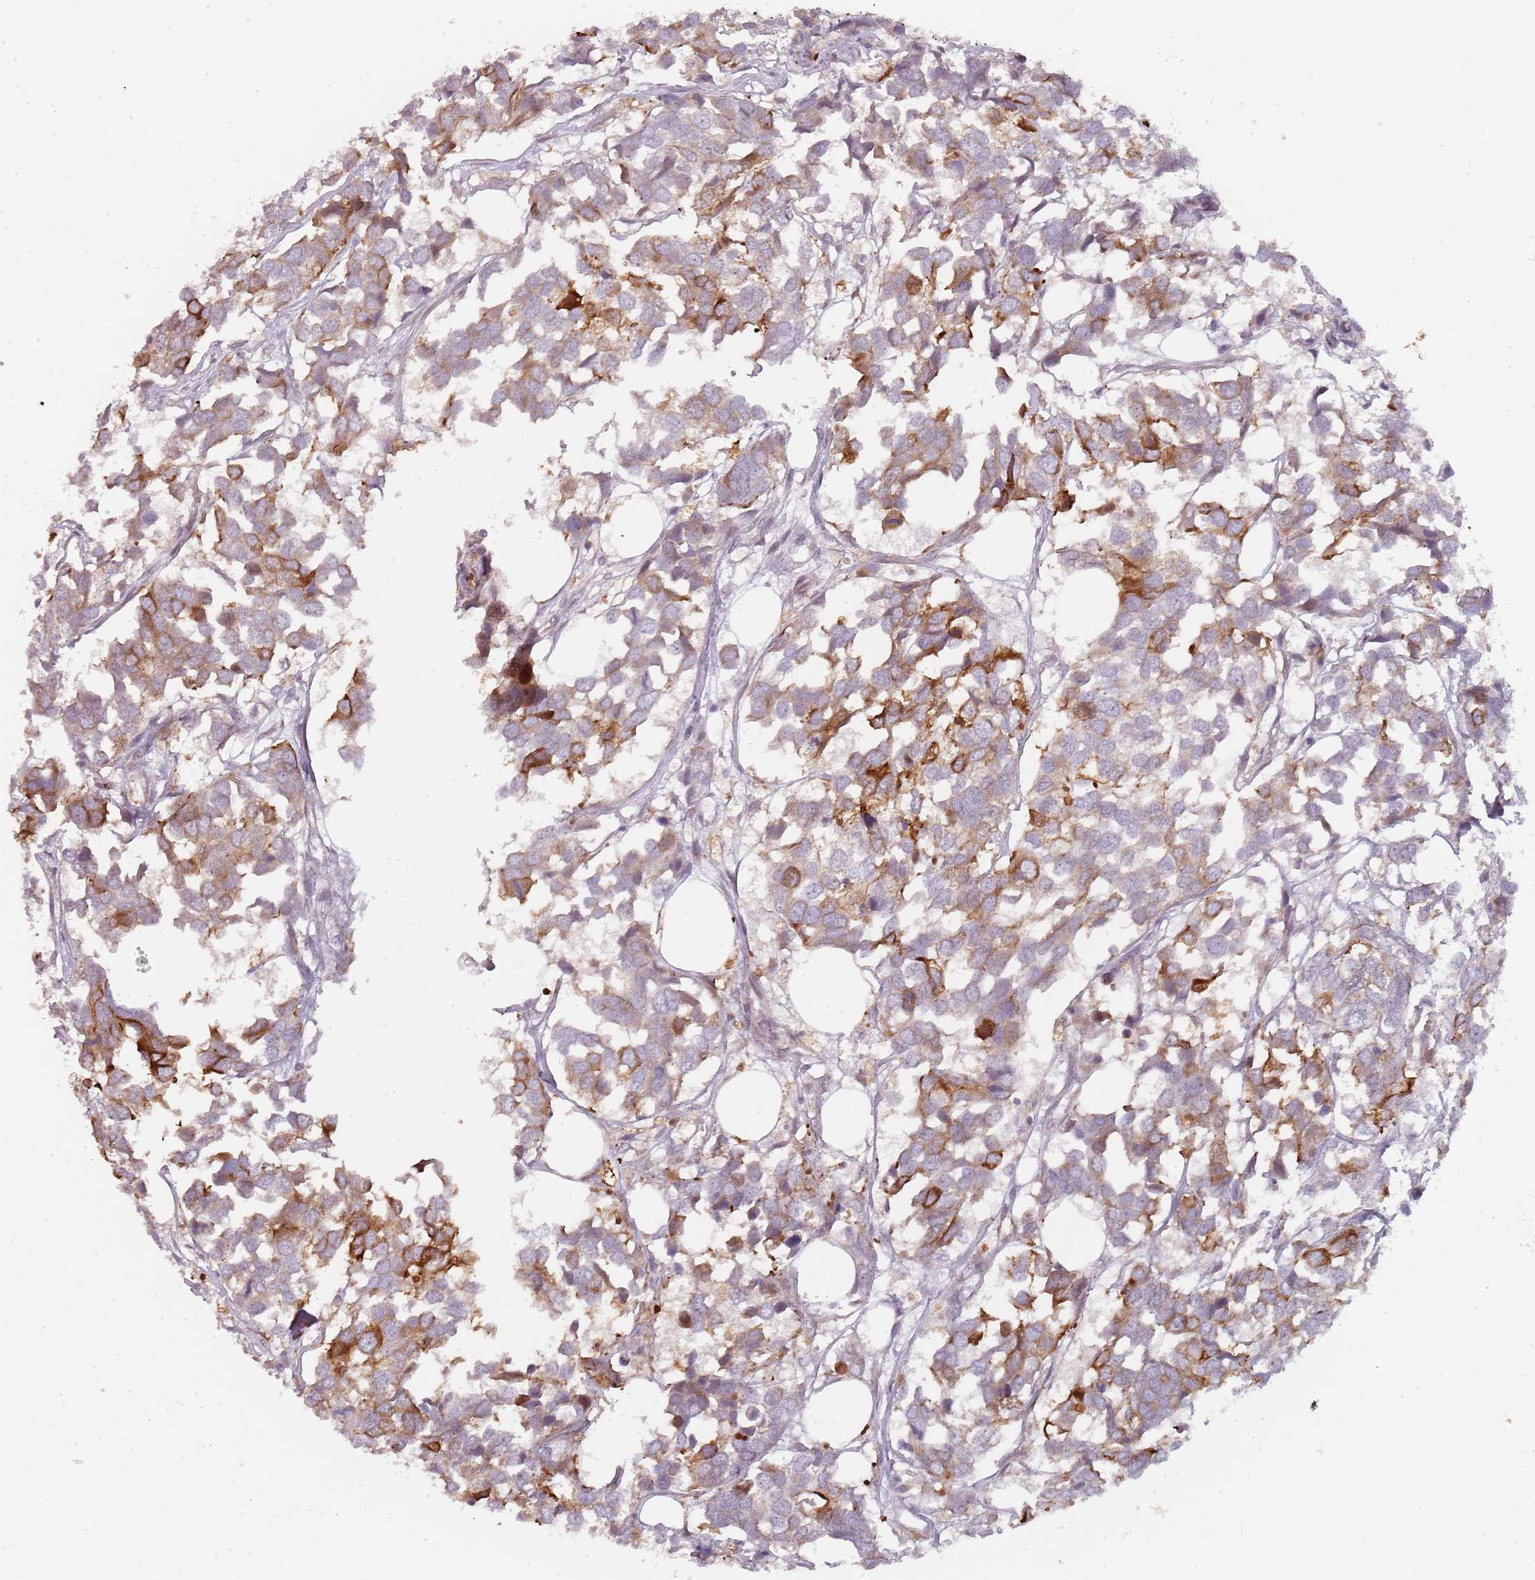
{"staining": {"intensity": "strong", "quantity": "<25%", "location": "cytoplasmic/membranous"}, "tissue": "breast cancer", "cell_type": "Tumor cells", "image_type": "cancer", "snomed": [{"axis": "morphology", "description": "Duct carcinoma"}, {"axis": "topography", "description": "Breast"}], "caption": "Immunohistochemical staining of human breast cancer reveals medium levels of strong cytoplasmic/membranous positivity in approximately <25% of tumor cells.", "gene": "RPS6KA2", "patient": {"sex": "female", "age": 83}}